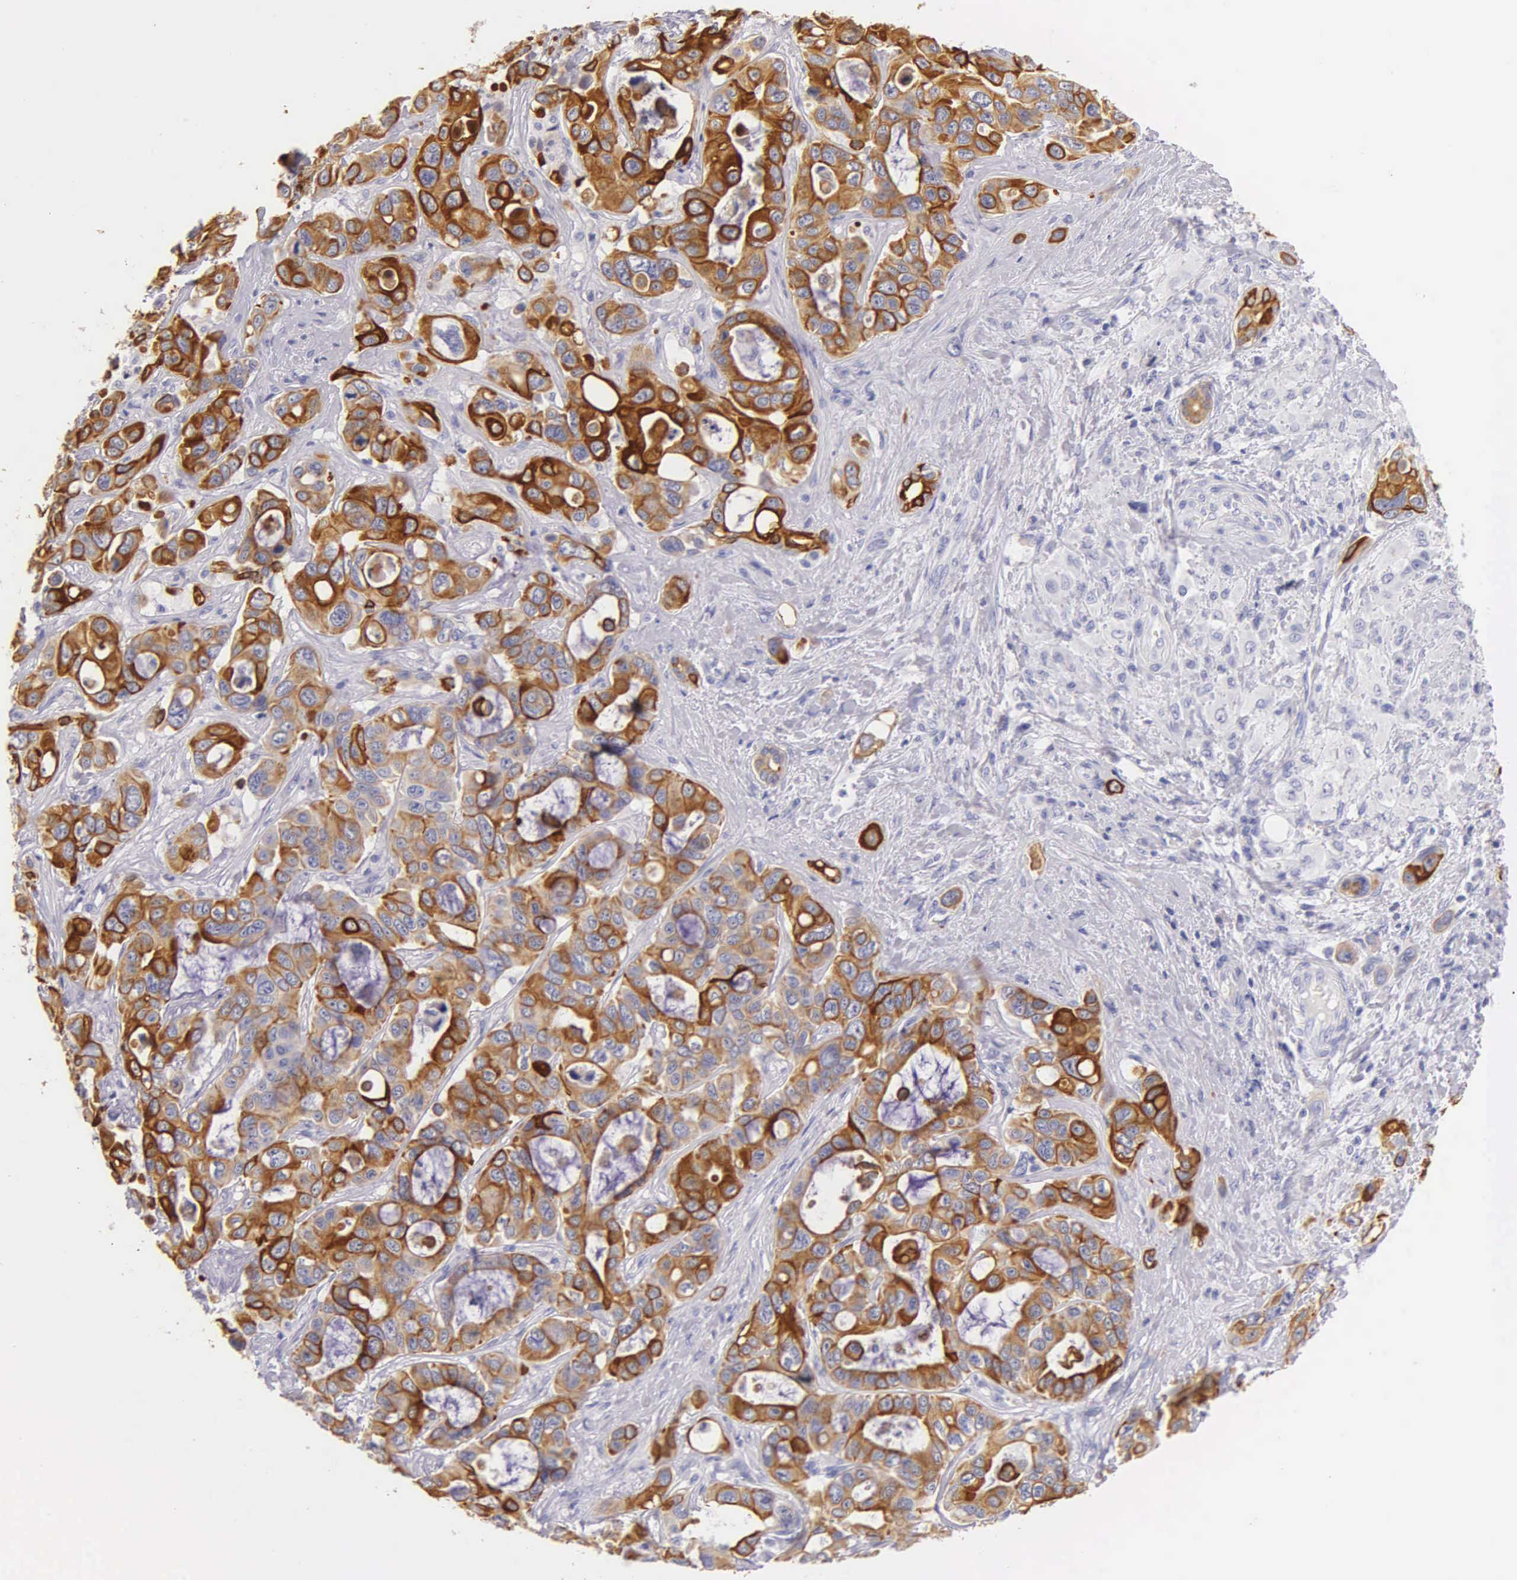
{"staining": {"intensity": "moderate", "quantity": "25%-75%", "location": "cytoplasmic/membranous"}, "tissue": "liver cancer", "cell_type": "Tumor cells", "image_type": "cancer", "snomed": [{"axis": "morphology", "description": "Cholangiocarcinoma"}, {"axis": "topography", "description": "Liver"}], "caption": "The photomicrograph exhibits staining of liver cancer (cholangiocarcinoma), revealing moderate cytoplasmic/membranous protein positivity (brown color) within tumor cells. The staining is performed using DAB (3,3'-diaminobenzidine) brown chromogen to label protein expression. The nuclei are counter-stained blue using hematoxylin.", "gene": "KRT17", "patient": {"sex": "female", "age": 79}}